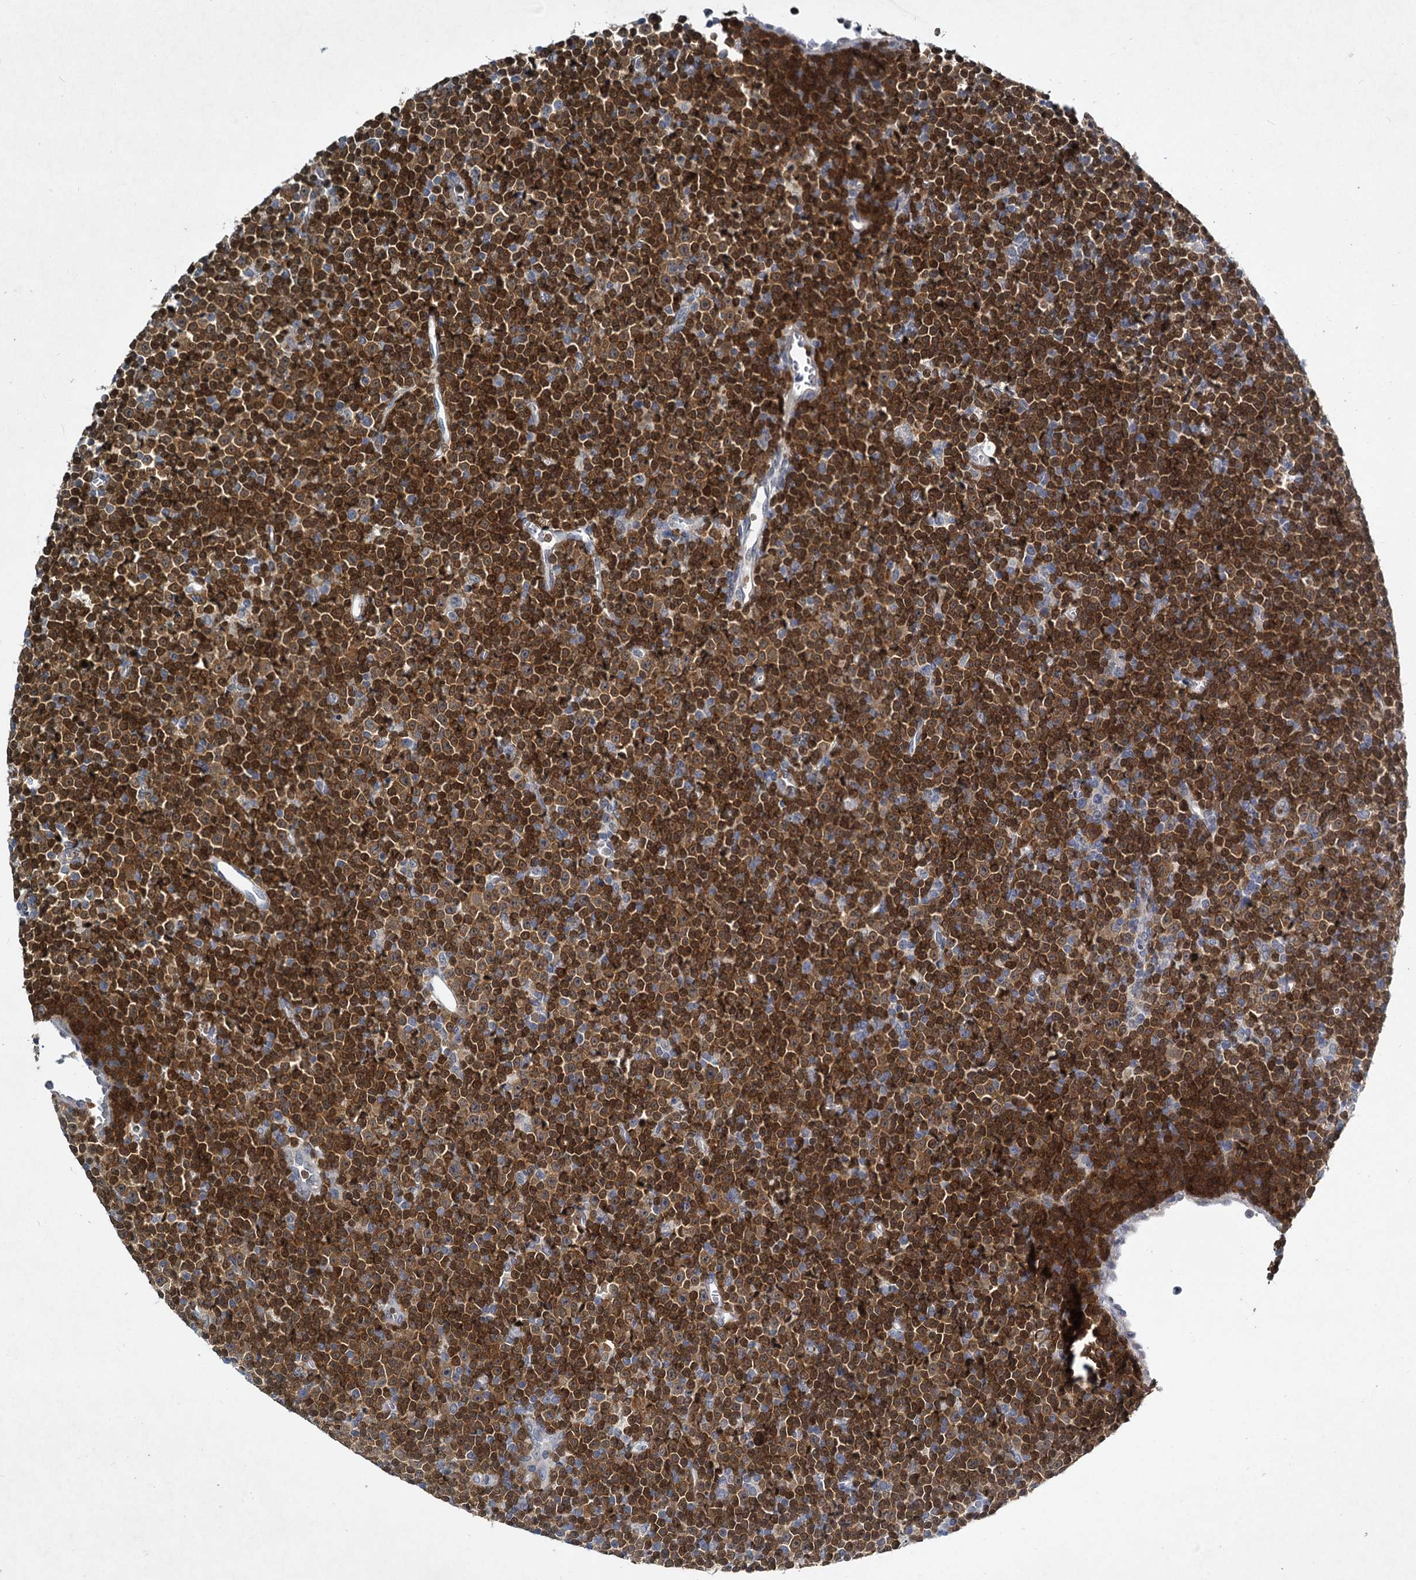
{"staining": {"intensity": "strong", "quantity": ">75%", "location": "cytoplasmic/membranous"}, "tissue": "lymphoma", "cell_type": "Tumor cells", "image_type": "cancer", "snomed": [{"axis": "morphology", "description": "Malignant lymphoma, non-Hodgkin's type, Low grade"}, {"axis": "topography", "description": "Lymph node"}], "caption": "Lymphoma stained for a protein (brown) reveals strong cytoplasmic/membranous positive staining in about >75% of tumor cells.", "gene": "STAP1", "patient": {"sex": "female", "age": 67}}